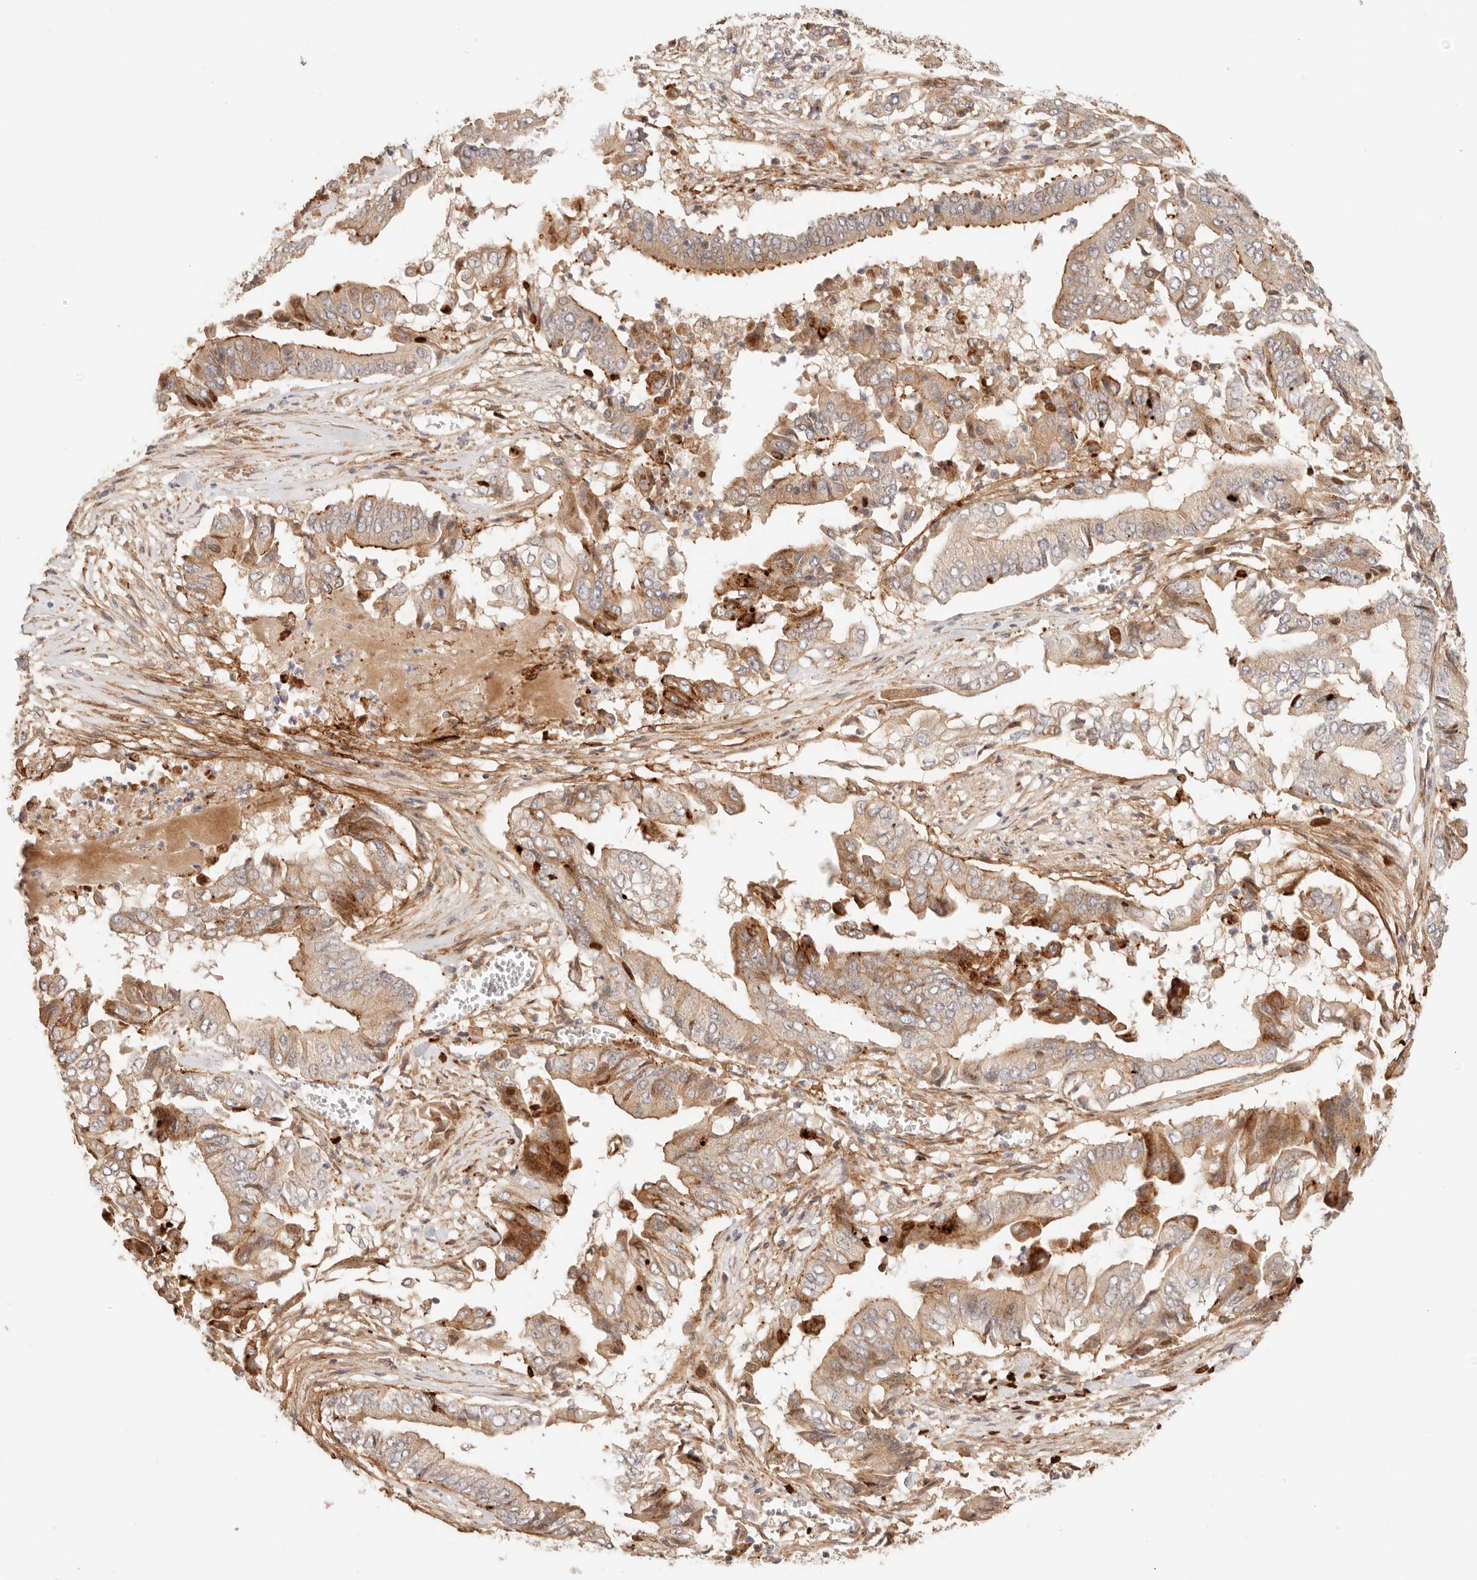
{"staining": {"intensity": "moderate", "quantity": ">75%", "location": "cytoplasmic/membranous"}, "tissue": "pancreatic cancer", "cell_type": "Tumor cells", "image_type": "cancer", "snomed": [{"axis": "morphology", "description": "Adenocarcinoma, NOS"}, {"axis": "topography", "description": "Pancreas"}], "caption": "Pancreatic adenocarcinoma stained with a brown dye exhibits moderate cytoplasmic/membranous positive staining in about >75% of tumor cells.", "gene": "IL1R2", "patient": {"sex": "female", "age": 77}}